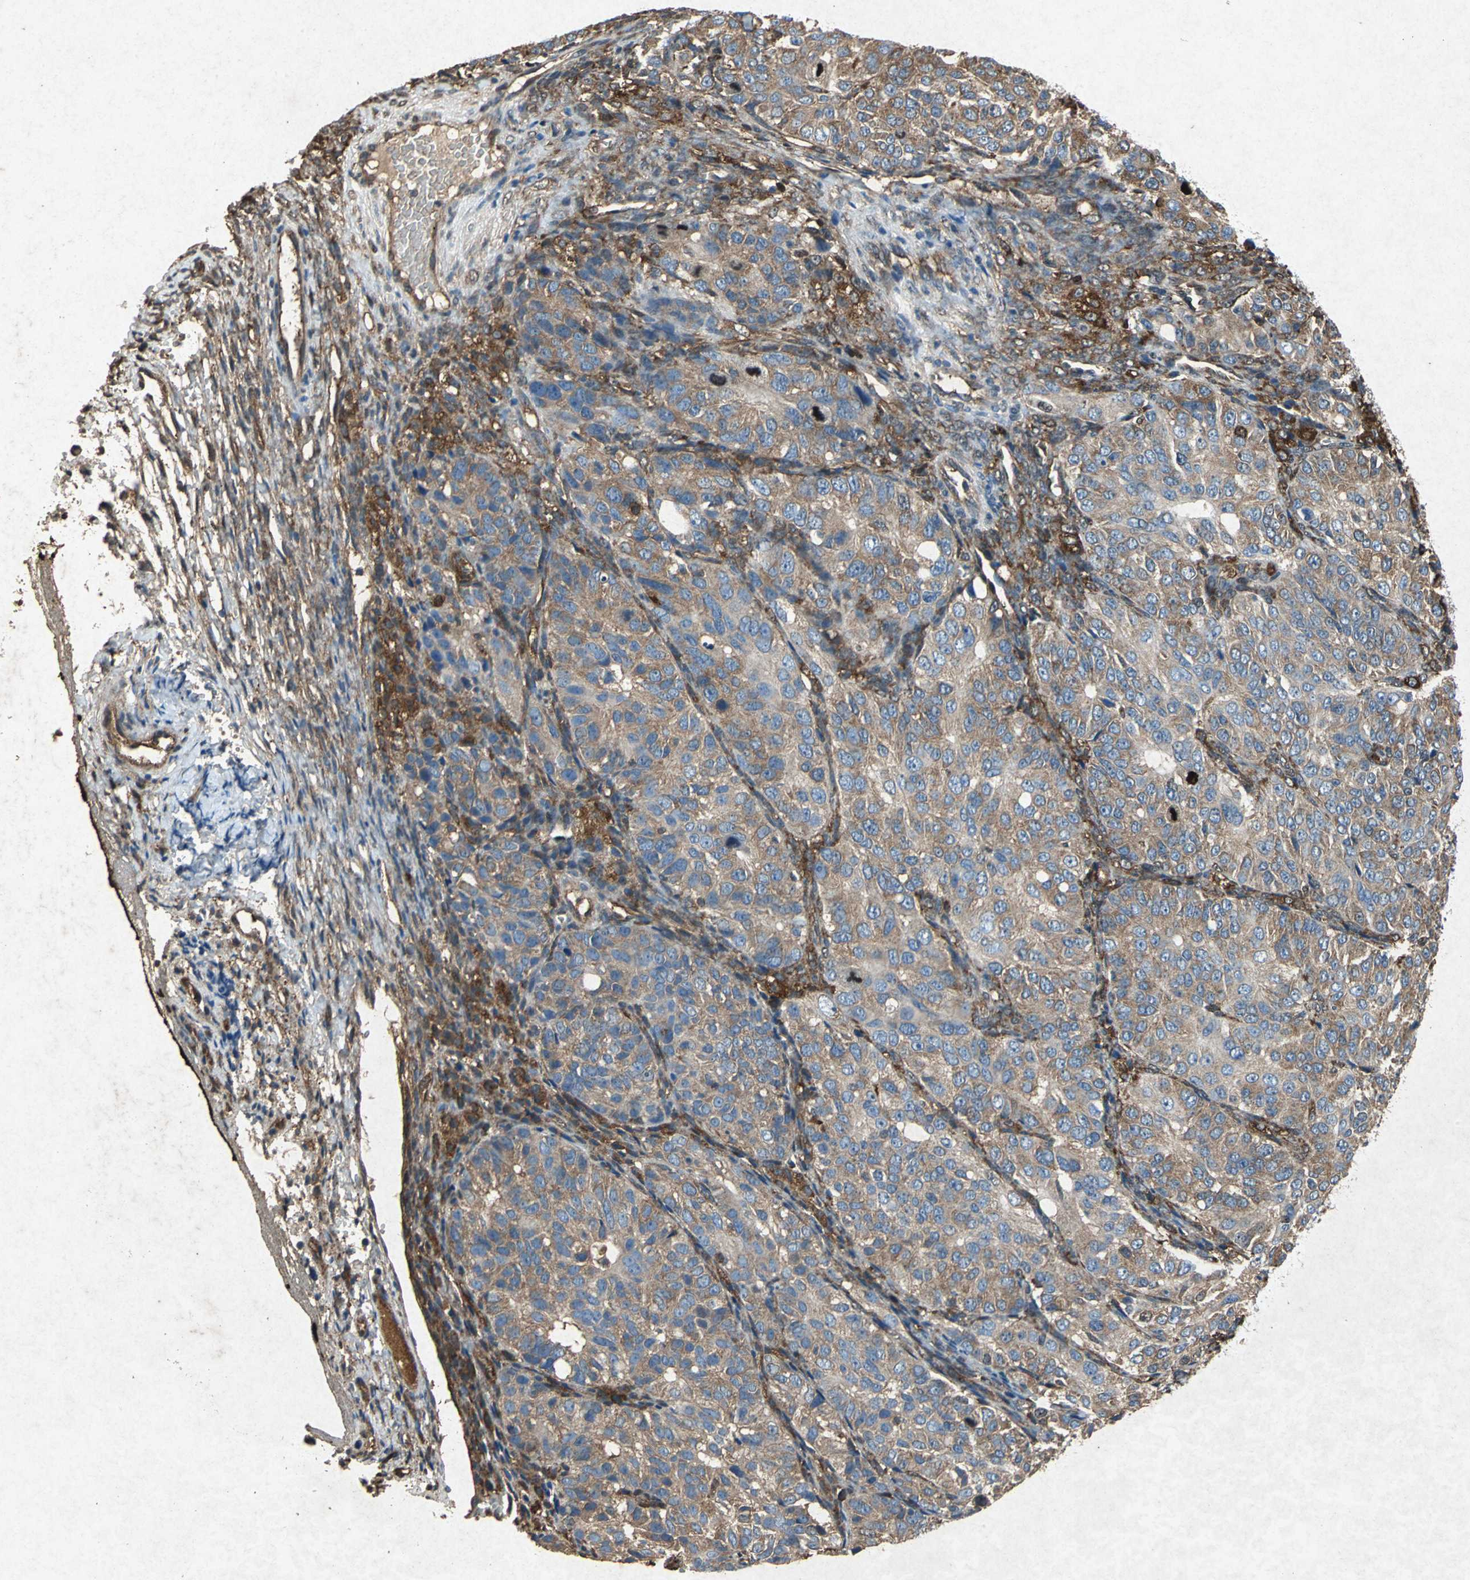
{"staining": {"intensity": "moderate", "quantity": ">75%", "location": "cytoplasmic/membranous"}, "tissue": "ovarian cancer", "cell_type": "Tumor cells", "image_type": "cancer", "snomed": [{"axis": "morphology", "description": "Carcinoma, endometroid"}, {"axis": "topography", "description": "Ovary"}], "caption": "Endometroid carcinoma (ovarian) stained for a protein shows moderate cytoplasmic/membranous positivity in tumor cells.", "gene": "HSP90AB1", "patient": {"sex": "female", "age": 51}}